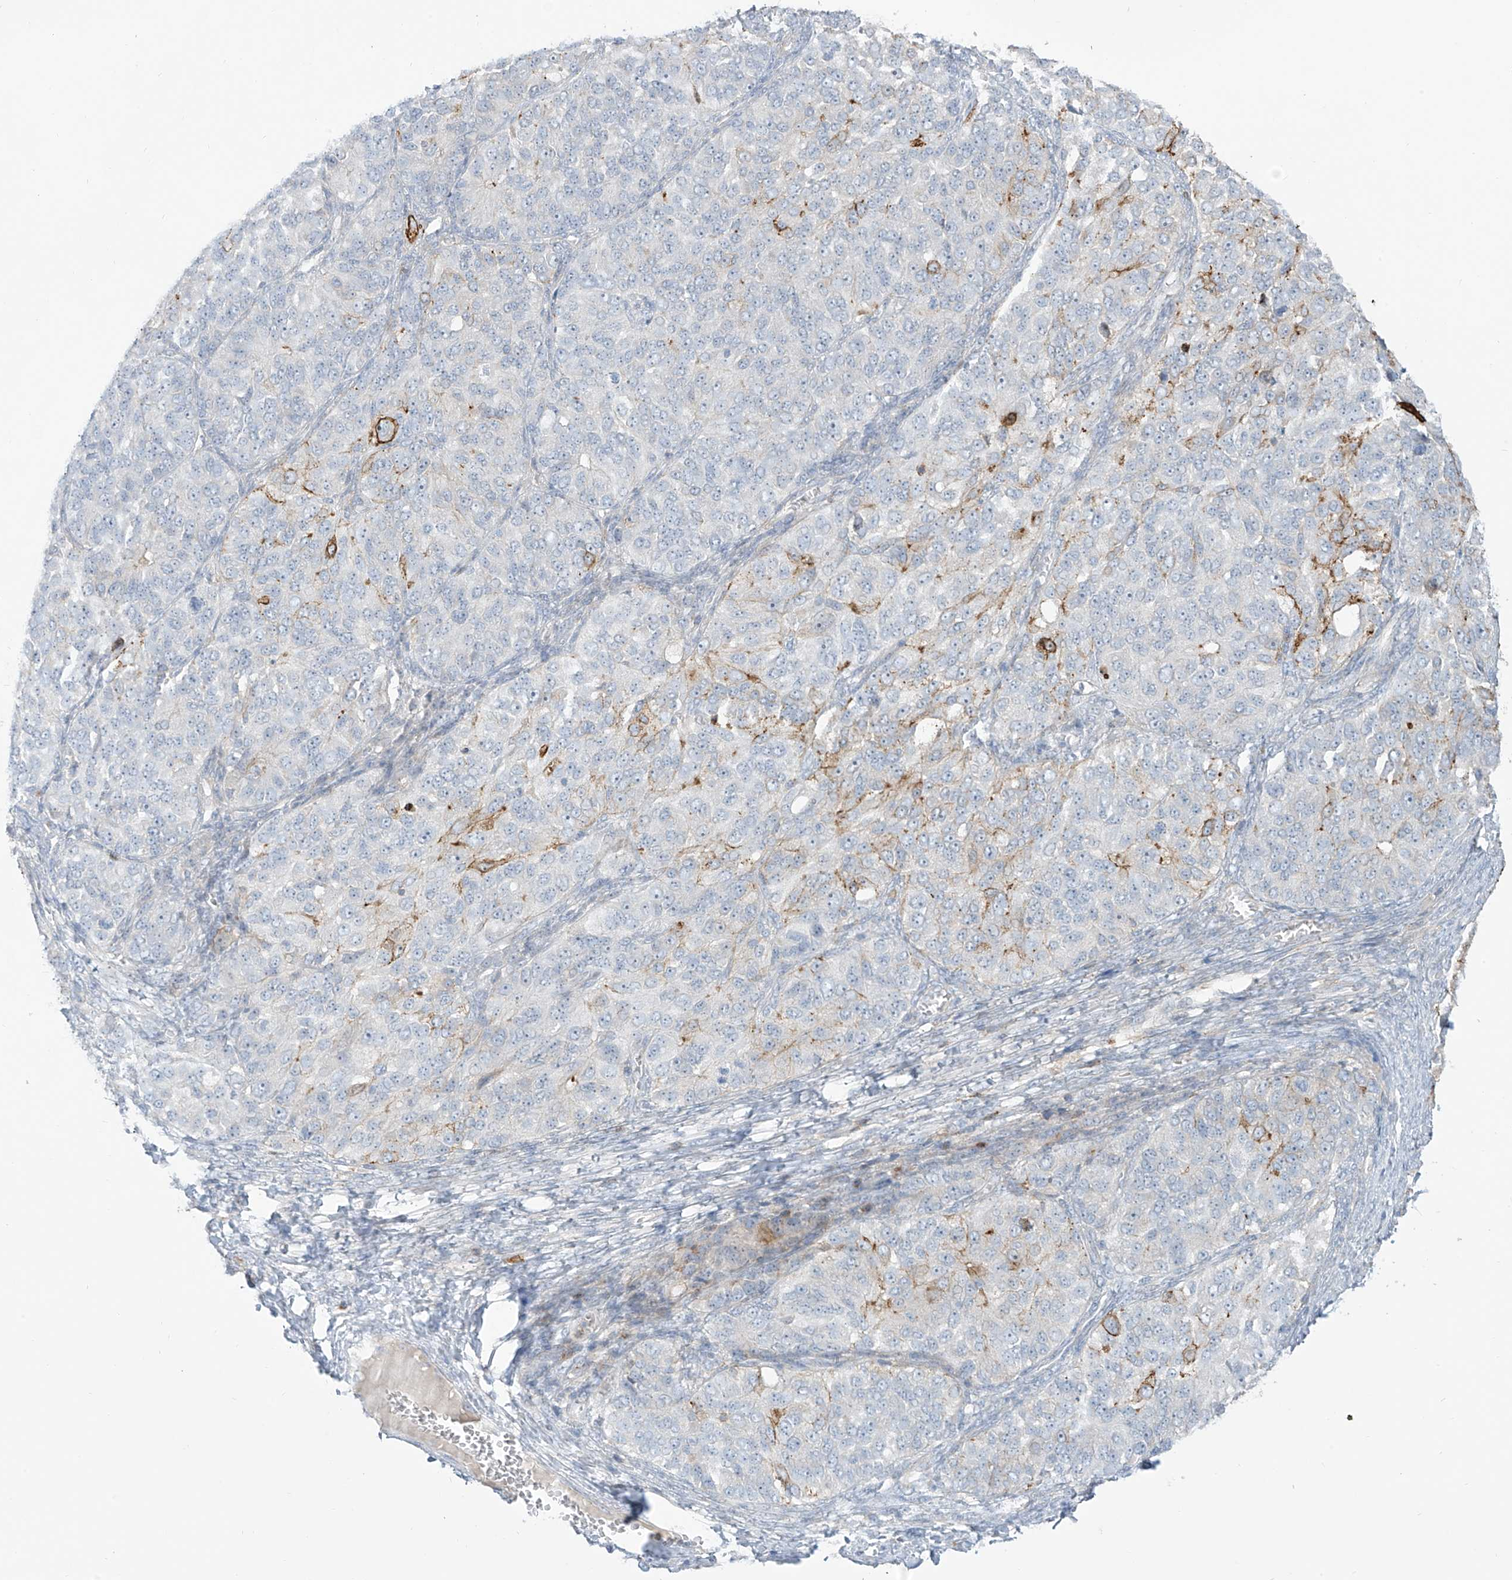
{"staining": {"intensity": "moderate", "quantity": "<25%", "location": "cytoplasmic/membranous"}, "tissue": "ovarian cancer", "cell_type": "Tumor cells", "image_type": "cancer", "snomed": [{"axis": "morphology", "description": "Carcinoma, endometroid"}, {"axis": "topography", "description": "Ovary"}], "caption": "High-magnification brightfield microscopy of ovarian endometroid carcinoma stained with DAB (brown) and counterstained with hematoxylin (blue). tumor cells exhibit moderate cytoplasmic/membranous positivity is appreciated in about<25% of cells. (DAB IHC with brightfield microscopy, high magnification).", "gene": "NOTO", "patient": {"sex": "female", "age": 51}}